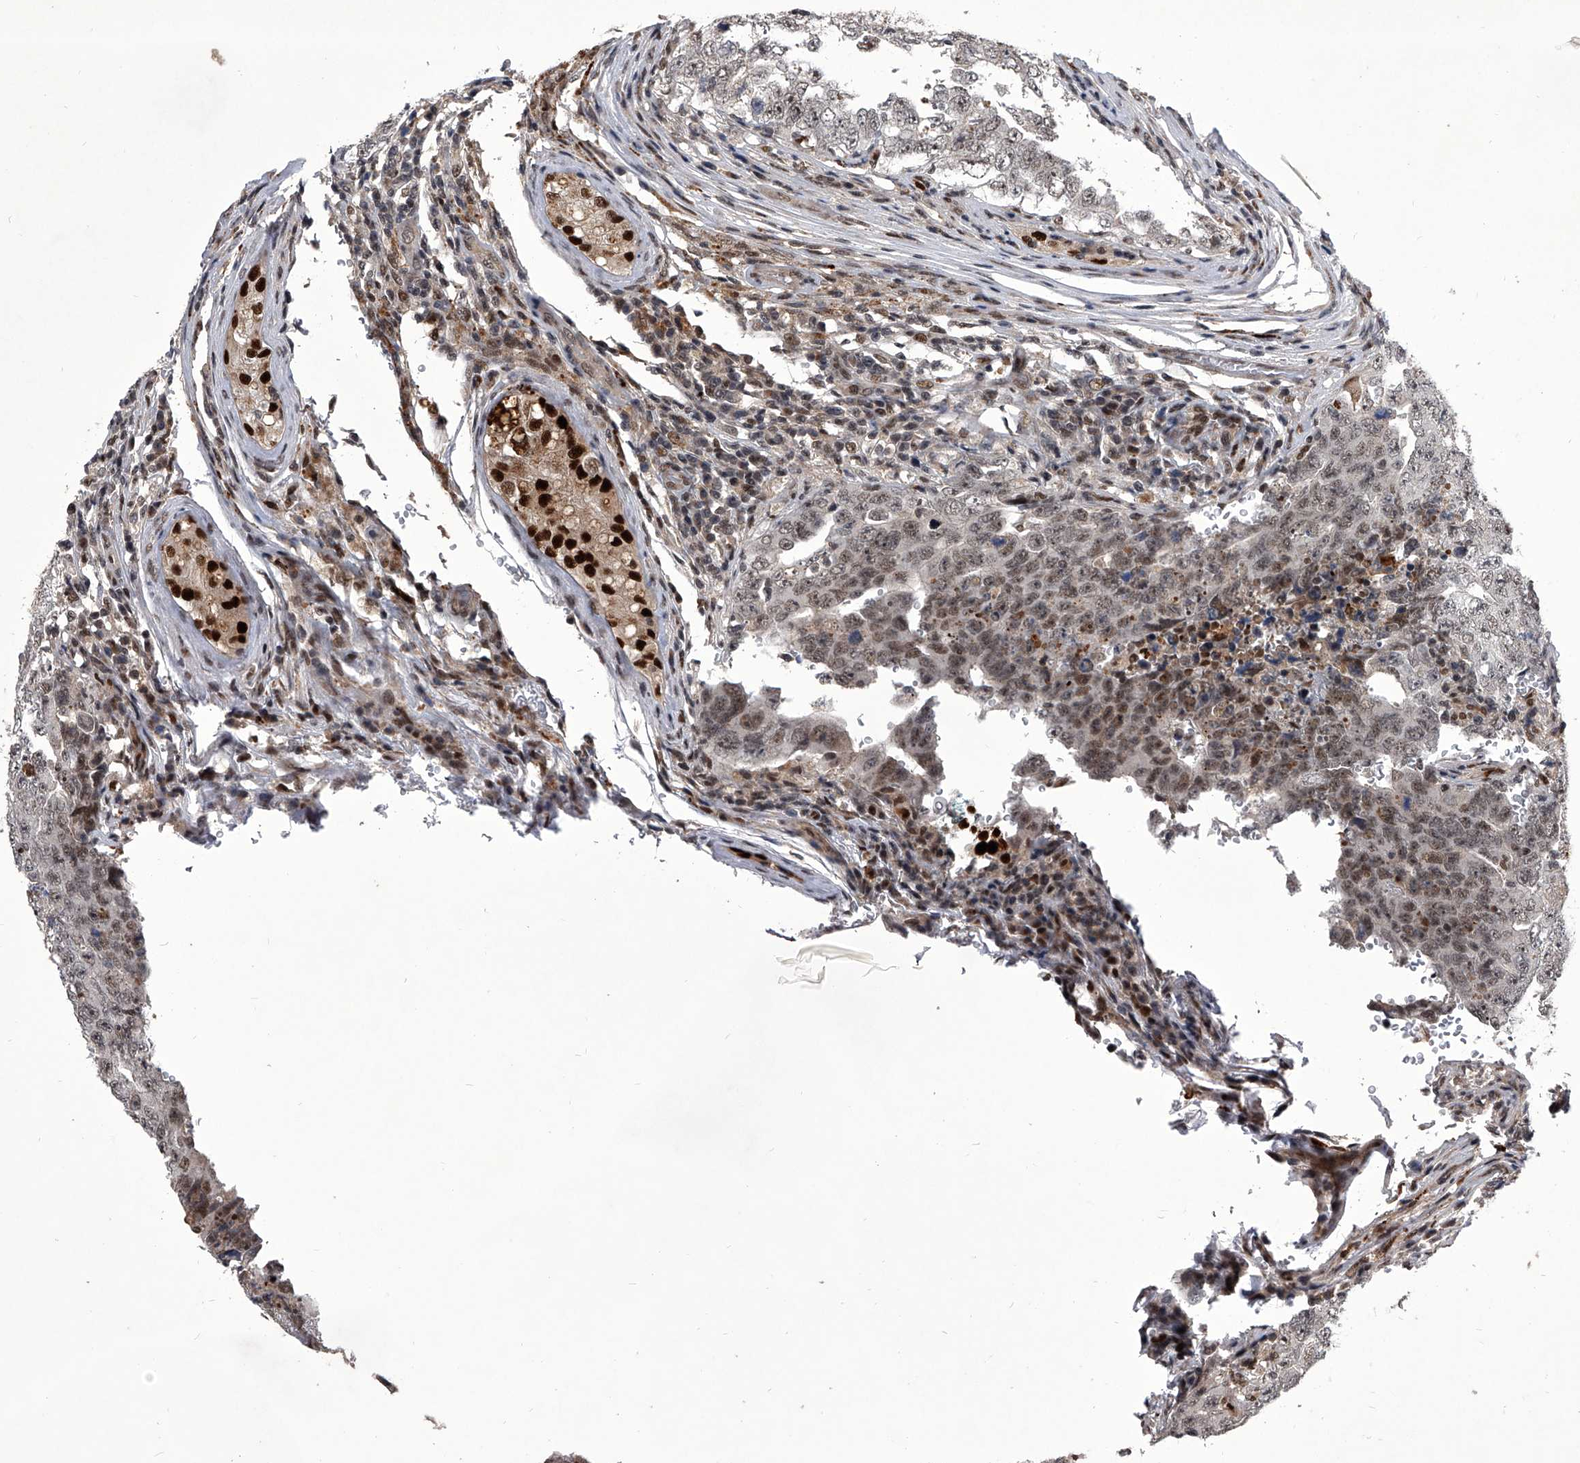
{"staining": {"intensity": "weak", "quantity": "25%-75%", "location": "nuclear"}, "tissue": "testis cancer", "cell_type": "Tumor cells", "image_type": "cancer", "snomed": [{"axis": "morphology", "description": "Carcinoma, Embryonal, NOS"}, {"axis": "topography", "description": "Testis"}], "caption": "High-magnification brightfield microscopy of testis cancer stained with DAB (3,3'-diaminobenzidine) (brown) and counterstained with hematoxylin (blue). tumor cells exhibit weak nuclear staining is present in approximately25%-75% of cells.", "gene": "CMTR1", "patient": {"sex": "male", "age": 26}}